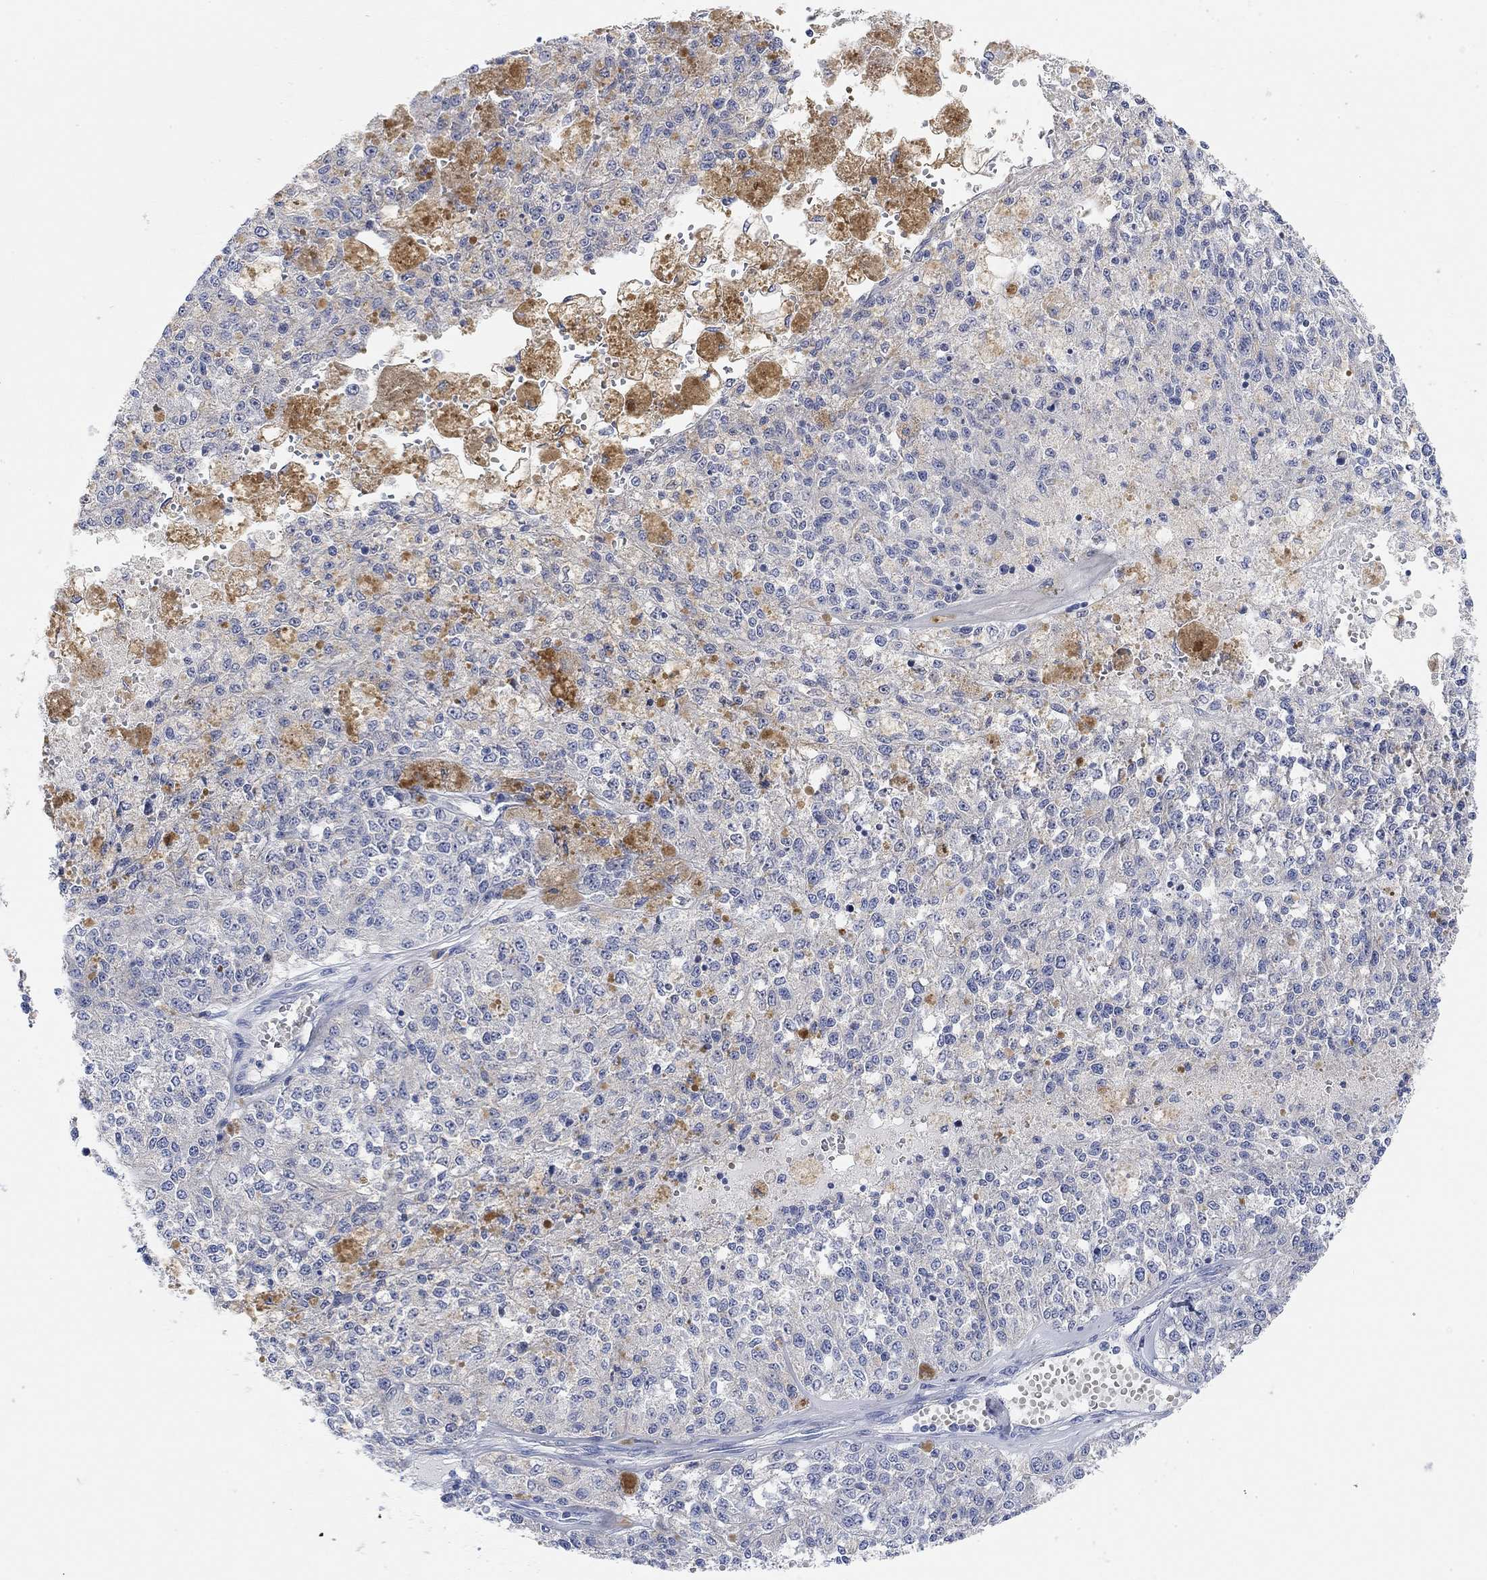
{"staining": {"intensity": "negative", "quantity": "none", "location": "none"}, "tissue": "melanoma", "cell_type": "Tumor cells", "image_type": "cancer", "snomed": [{"axis": "morphology", "description": "Malignant melanoma, Metastatic site"}, {"axis": "topography", "description": "Lymph node"}], "caption": "Tumor cells show no significant protein expression in melanoma. (Immunohistochemistry (ihc), brightfield microscopy, high magnification).", "gene": "RGS1", "patient": {"sex": "female", "age": 64}}